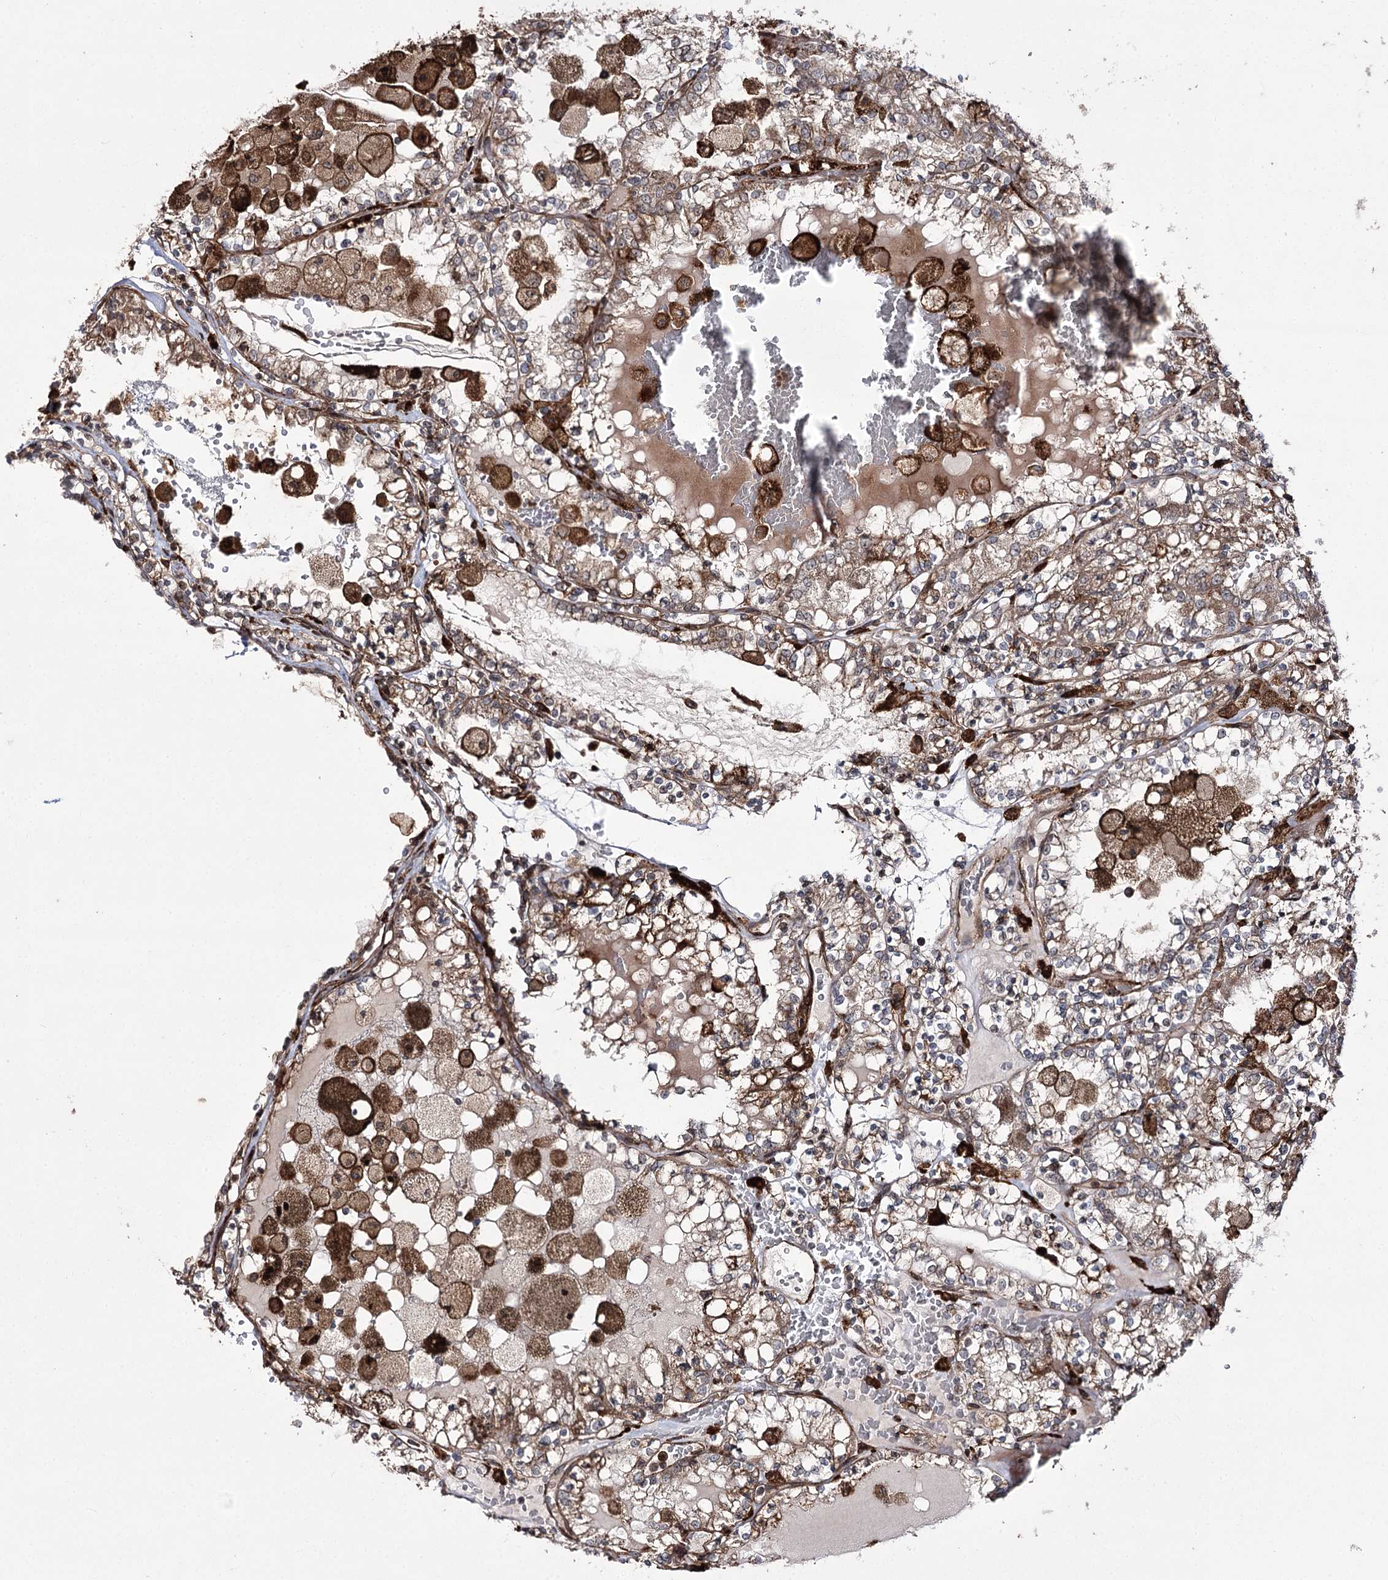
{"staining": {"intensity": "weak", "quantity": "25%-75%", "location": "cytoplasmic/membranous"}, "tissue": "renal cancer", "cell_type": "Tumor cells", "image_type": "cancer", "snomed": [{"axis": "morphology", "description": "Adenocarcinoma, NOS"}, {"axis": "topography", "description": "Kidney"}], "caption": "Immunohistochemistry (IHC) micrograph of neoplastic tissue: renal cancer (adenocarcinoma) stained using immunohistochemistry (IHC) exhibits low levels of weak protein expression localized specifically in the cytoplasmic/membranous of tumor cells, appearing as a cytoplasmic/membranous brown color.", "gene": "FANCL", "patient": {"sex": "female", "age": 56}}